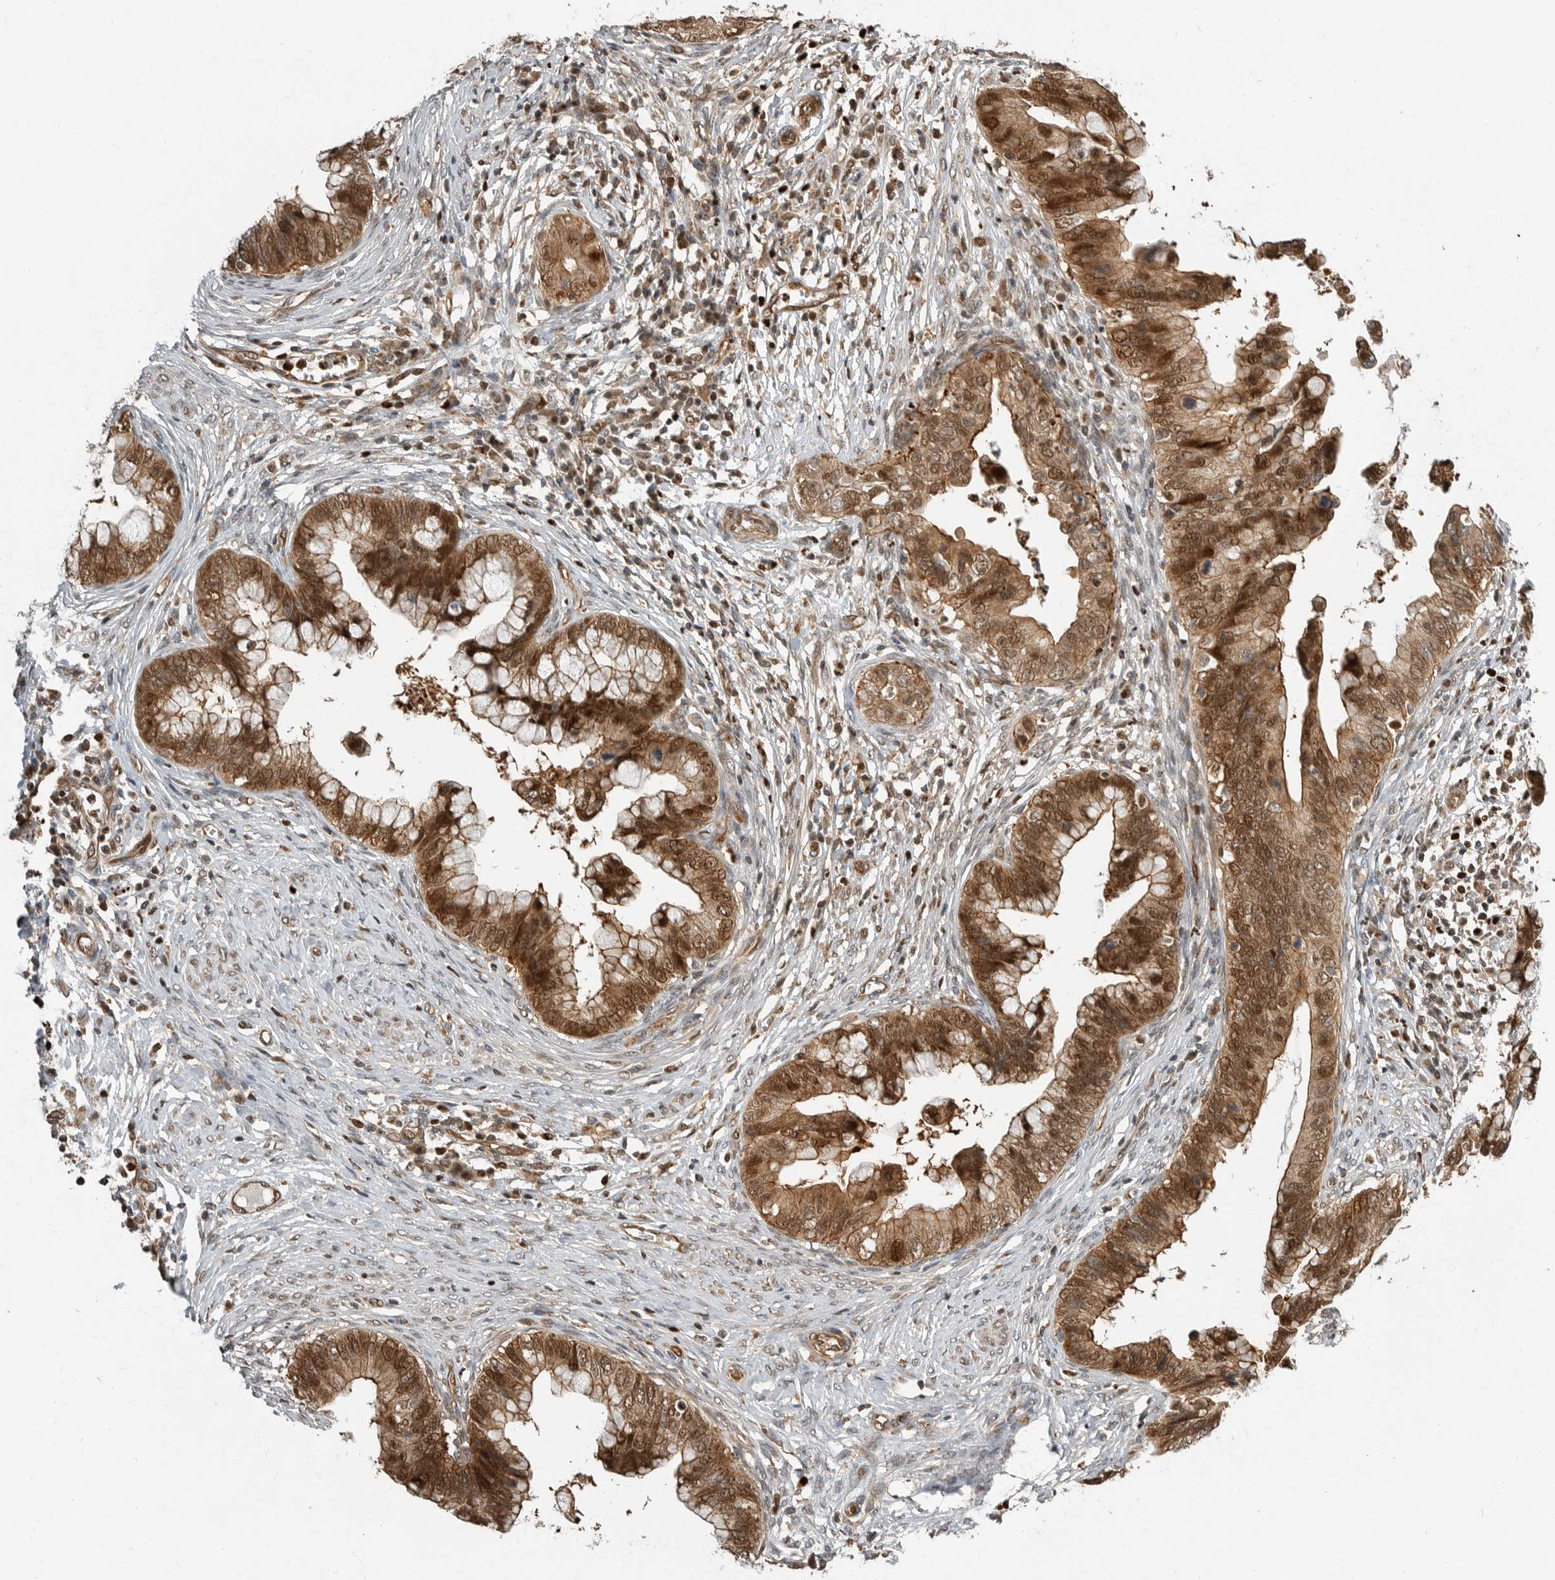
{"staining": {"intensity": "moderate", "quantity": ">75%", "location": "cytoplasmic/membranous,nuclear"}, "tissue": "cervical cancer", "cell_type": "Tumor cells", "image_type": "cancer", "snomed": [{"axis": "morphology", "description": "Adenocarcinoma, NOS"}, {"axis": "topography", "description": "Cervix"}], "caption": "Cervical cancer (adenocarcinoma) stained with DAB (3,3'-diaminobenzidine) immunohistochemistry demonstrates medium levels of moderate cytoplasmic/membranous and nuclear expression in approximately >75% of tumor cells.", "gene": "STRAP", "patient": {"sex": "female", "age": 44}}